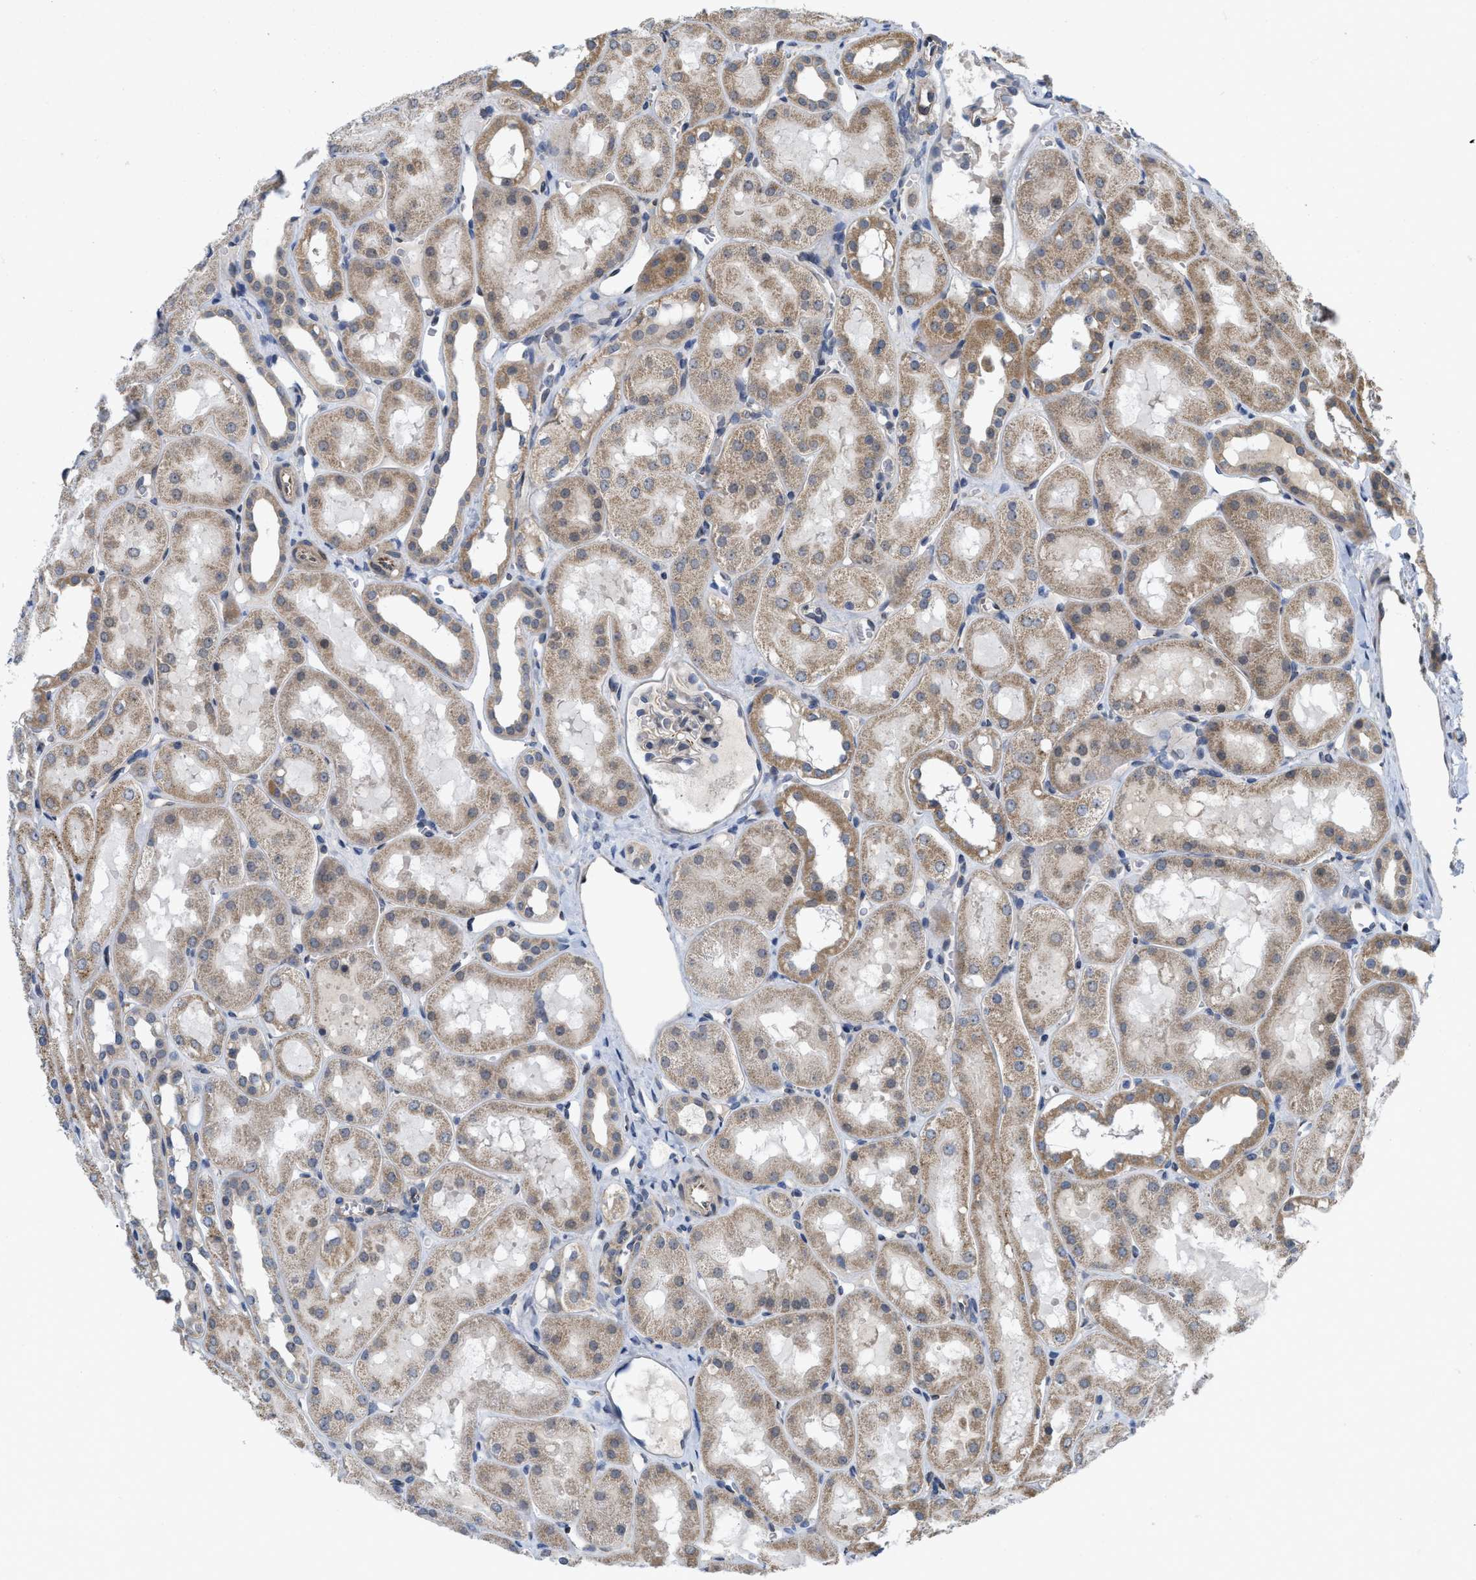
{"staining": {"intensity": "weak", "quantity": "<25%", "location": "cytoplasmic/membranous"}, "tissue": "kidney", "cell_type": "Cells in glomeruli", "image_type": "normal", "snomed": [{"axis": "morphology", "description": "Normal tissue, NOS"}, {"axis": "topography", "description": "Kidney"}, {"axis": "topography", "description": "Urinary bladder"}], "caption": "IHC of normal human kidney exhibits no staining in cells in glomeruli.", "gene": "EOGT", "patient": {"sex": "male", "age": 16}}